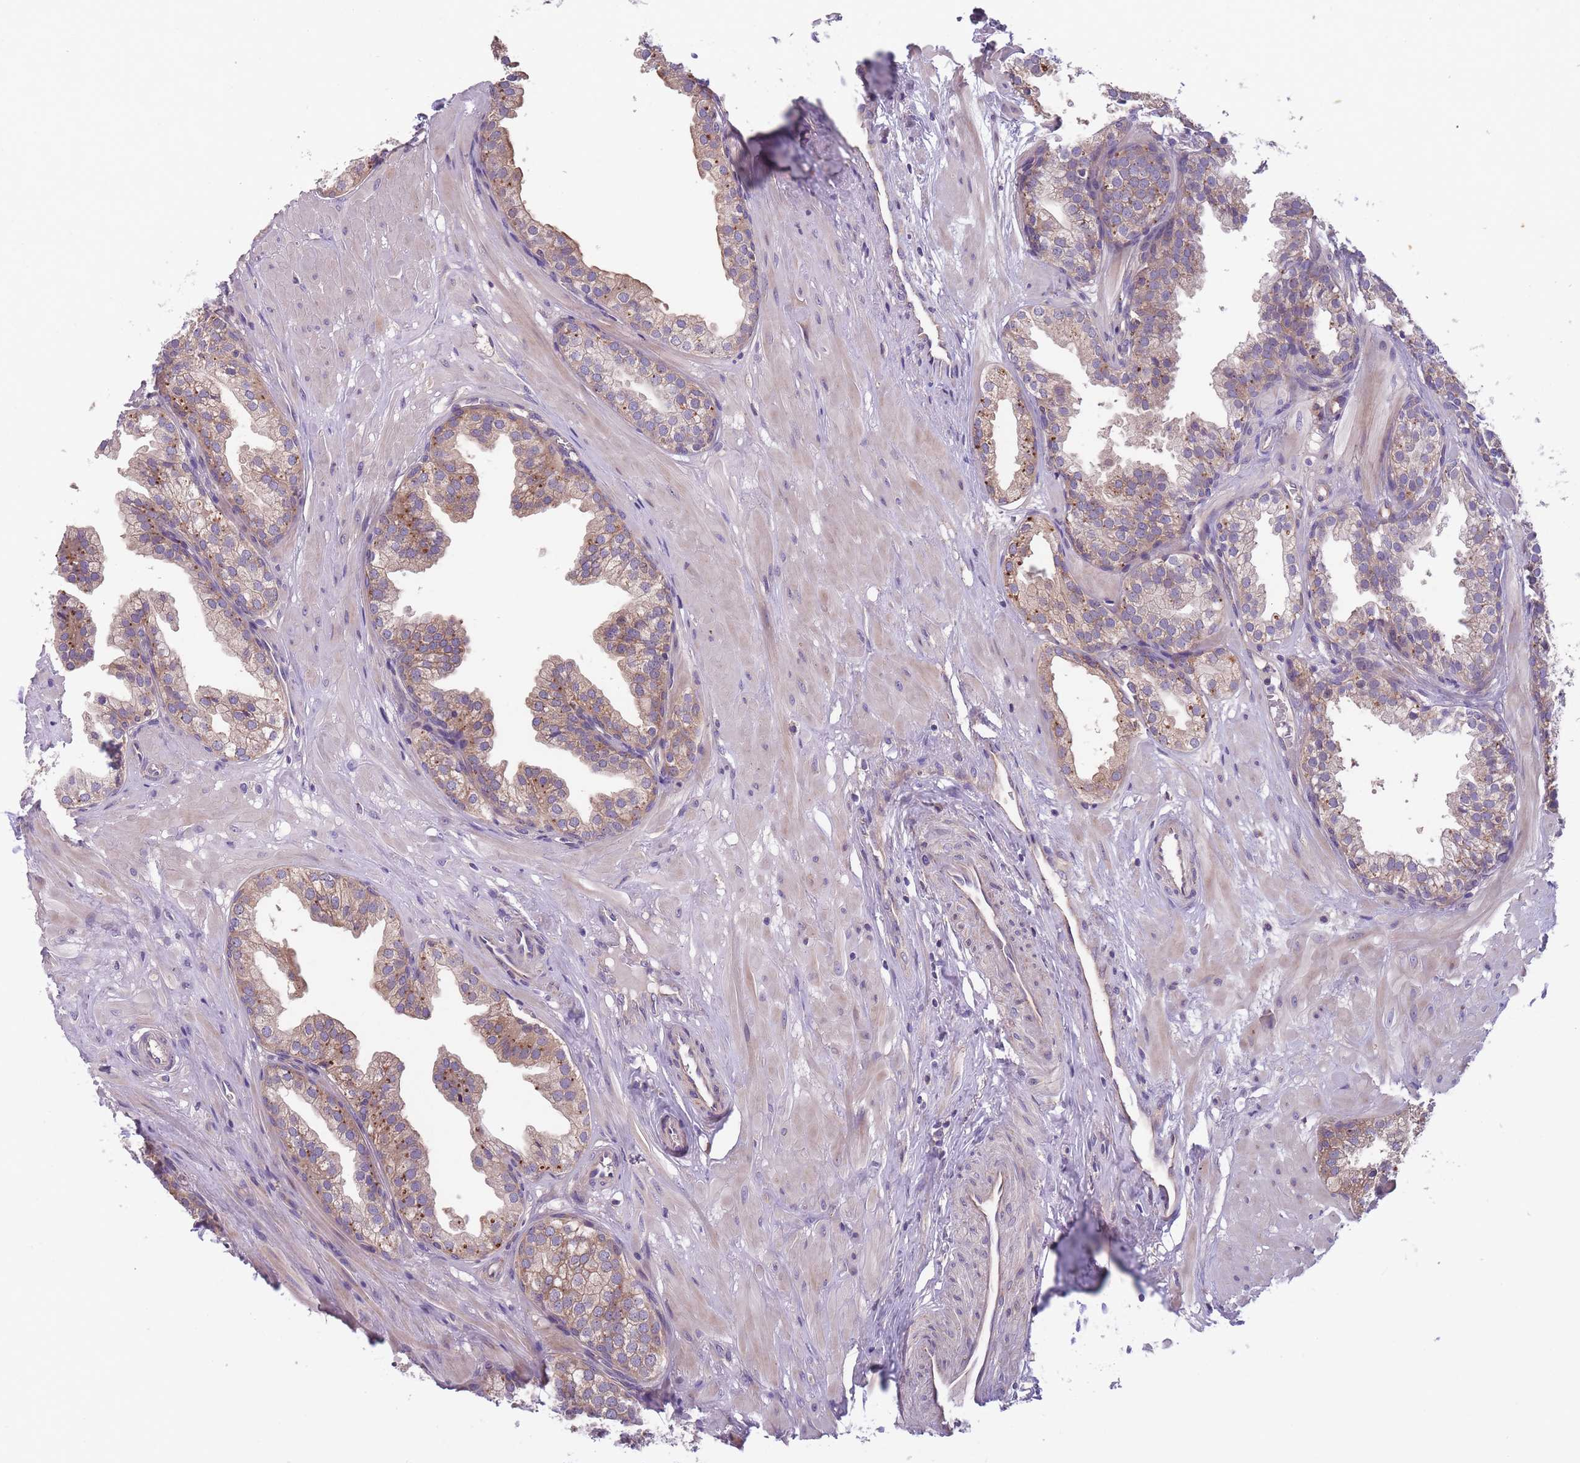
{"staining": {"intensity": "moderate", "quantity": "25%-75%", "location": "cytoplasmic/membranous"}, "tissue": "prostate", "cell_type": "Glandular cells", "image_type": "normal", "snomed": [{"axis": "morphology", "description": "Normal tissue, NOS"}, {"axis": "topography", "description": "Prostate"}, {"axis": "topography", "description": "Peripheral nerve tissue"}], "caption": "This is a micrograph of immunohistochemistry staining of benign prostate, which shows moderate expression in the cytoplasmic/membranous of glandular cells.", "gene": "ITPKC", "patient": {"sex": "male", "age": 55}}